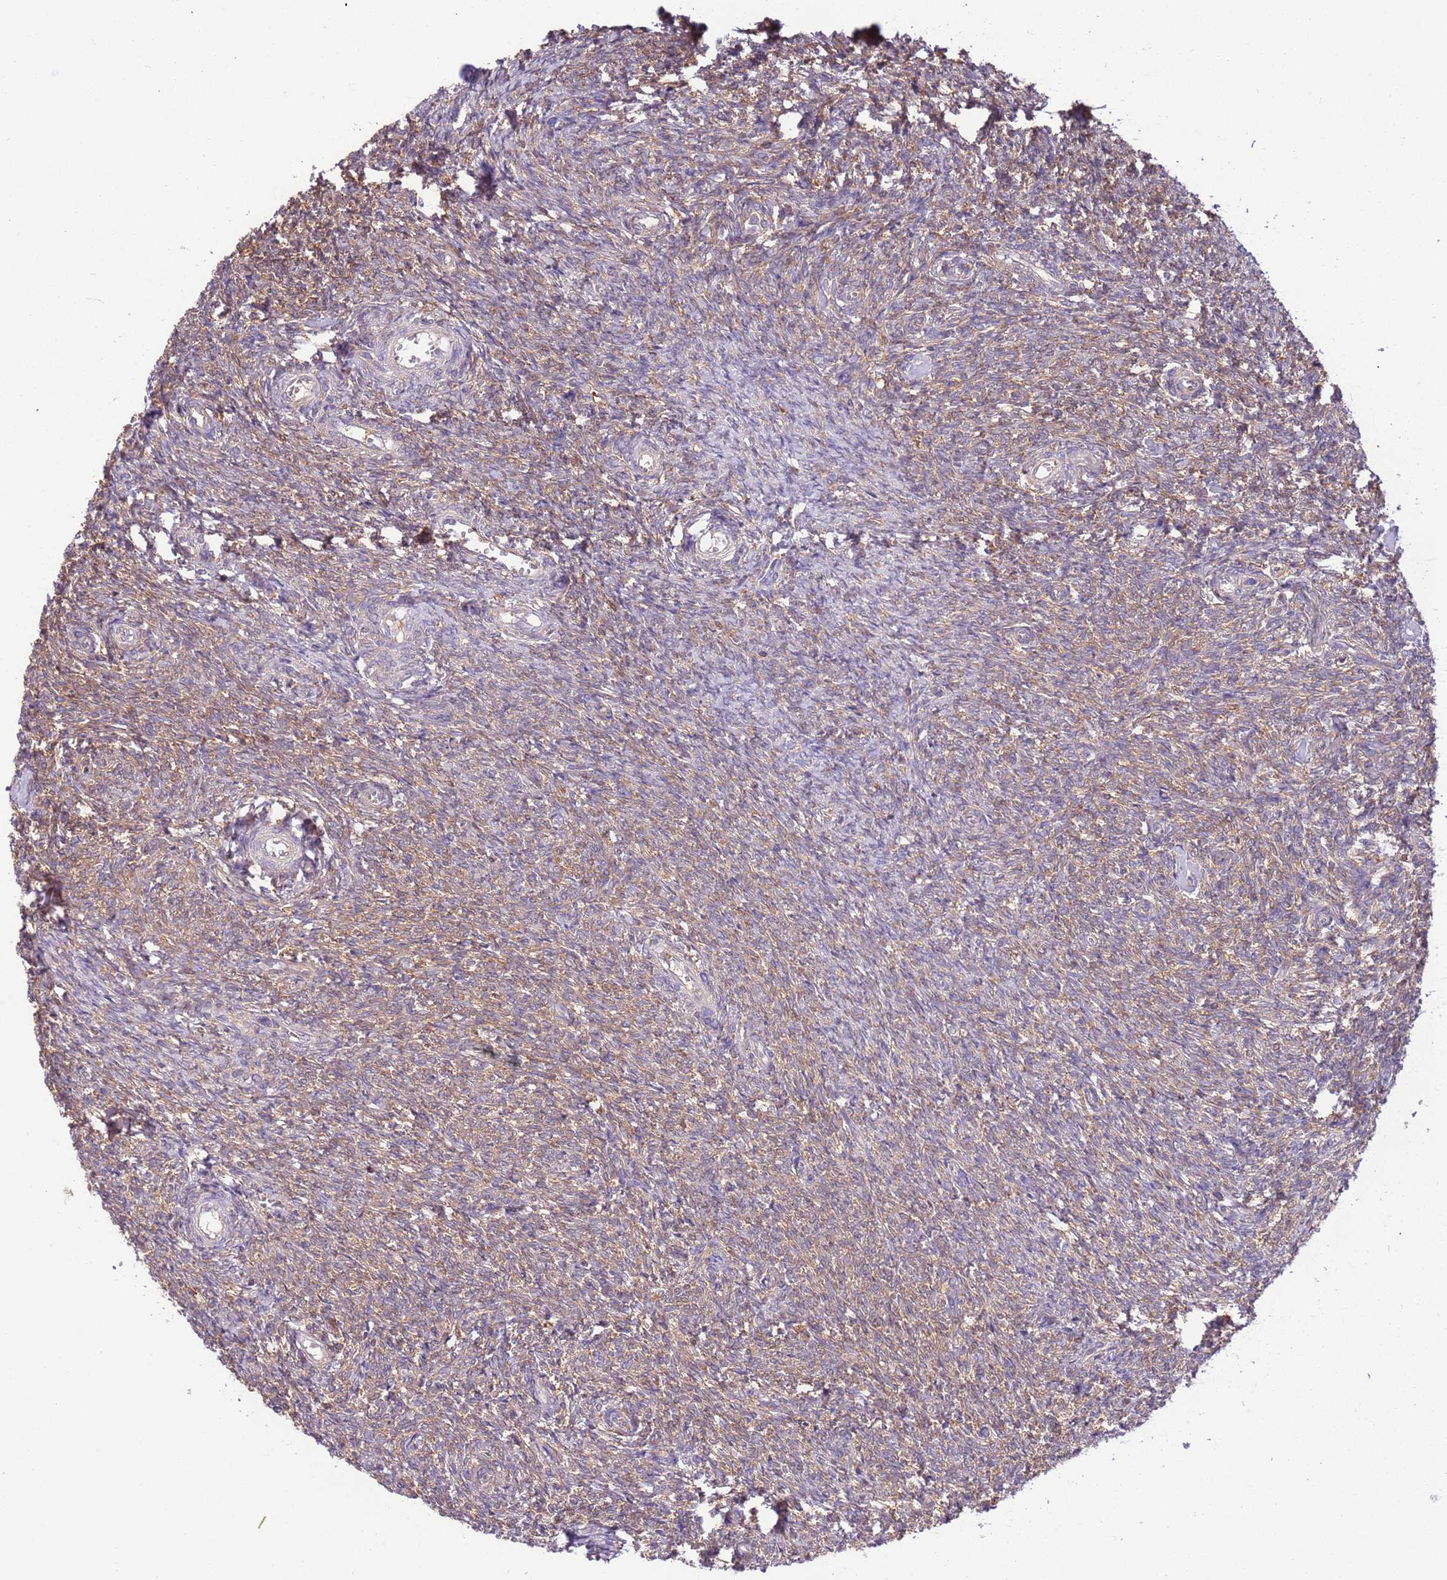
{"staining": {"intensity": "moderate", "quantity": ">75%", "location": "cytoplasmic/membranous"}, "tissue": "ovary", "cell_type": "Follicle cells", "image_type": "normal", "snomed": [{"axis": "morphology", "description": "Normal tissue, NOS"}, {"axis": "topography", "description": "Ovary"}], "caption": "This micrograph shows immunohistochemistry staining of normal ovary, with medium moderate cytoplasmic/membranous expression in approximately >75% of follicle cells.", "gene": "STIP1", "patient": {"sex": "female", "age": 44}}